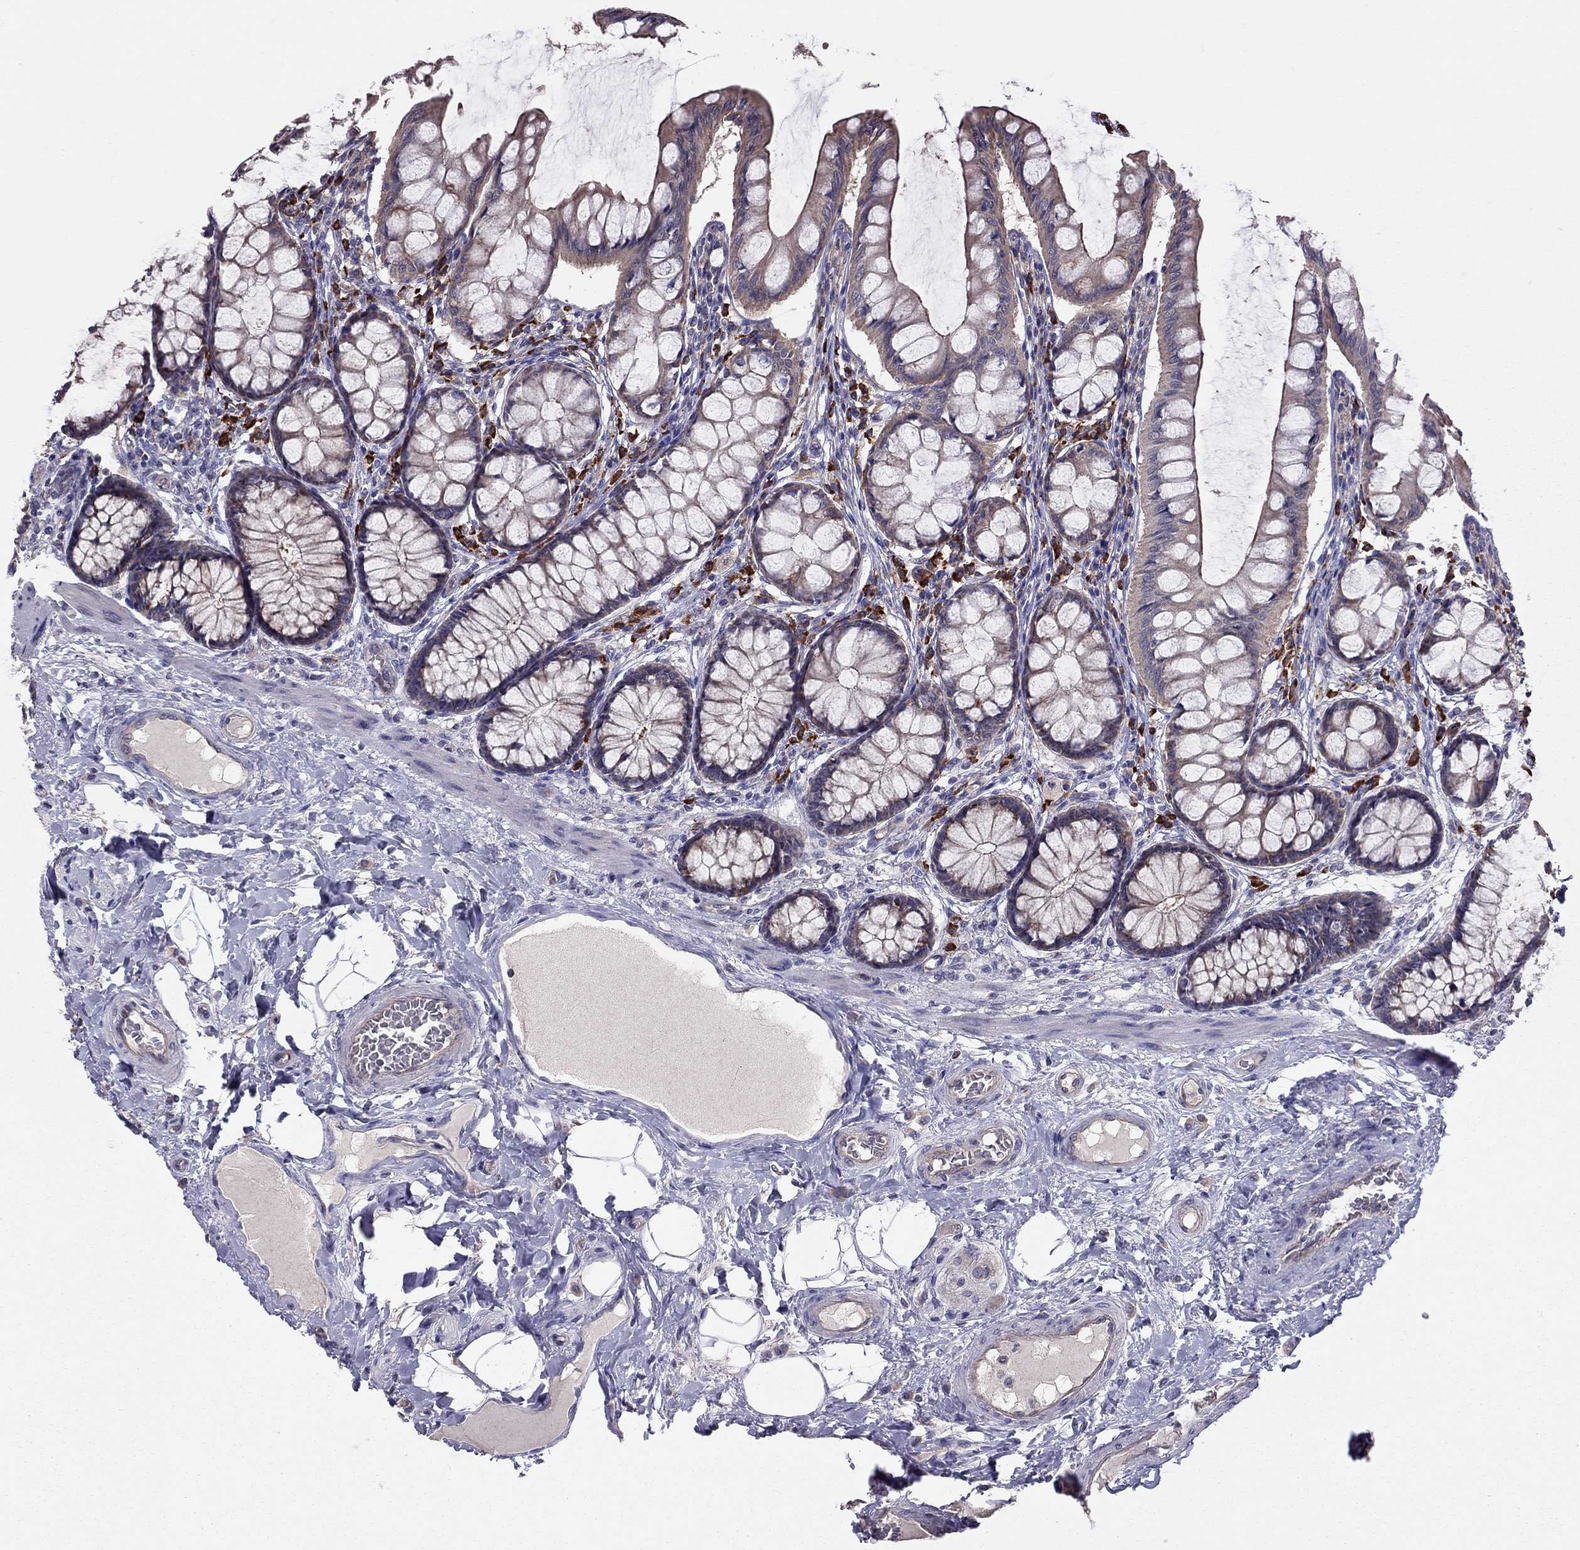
{"staining": {"intensity": "negative", "quantity": "none", "location": "none"}, "tissue": "colon", "cell_type": "Endothelial cells", "image_type": "normal", "snomed": [{"axis": "morphology", "description": "Normal tissue, NOS"}, {"axis": "topography", "description": "Colon"}], "caption": "This is an IHC photomicrograph of unremarkable human colon. There is no positivity in endothelial cells.", "gene": "PIK3CG", "patient": {"sex": "female", "age": 65}}